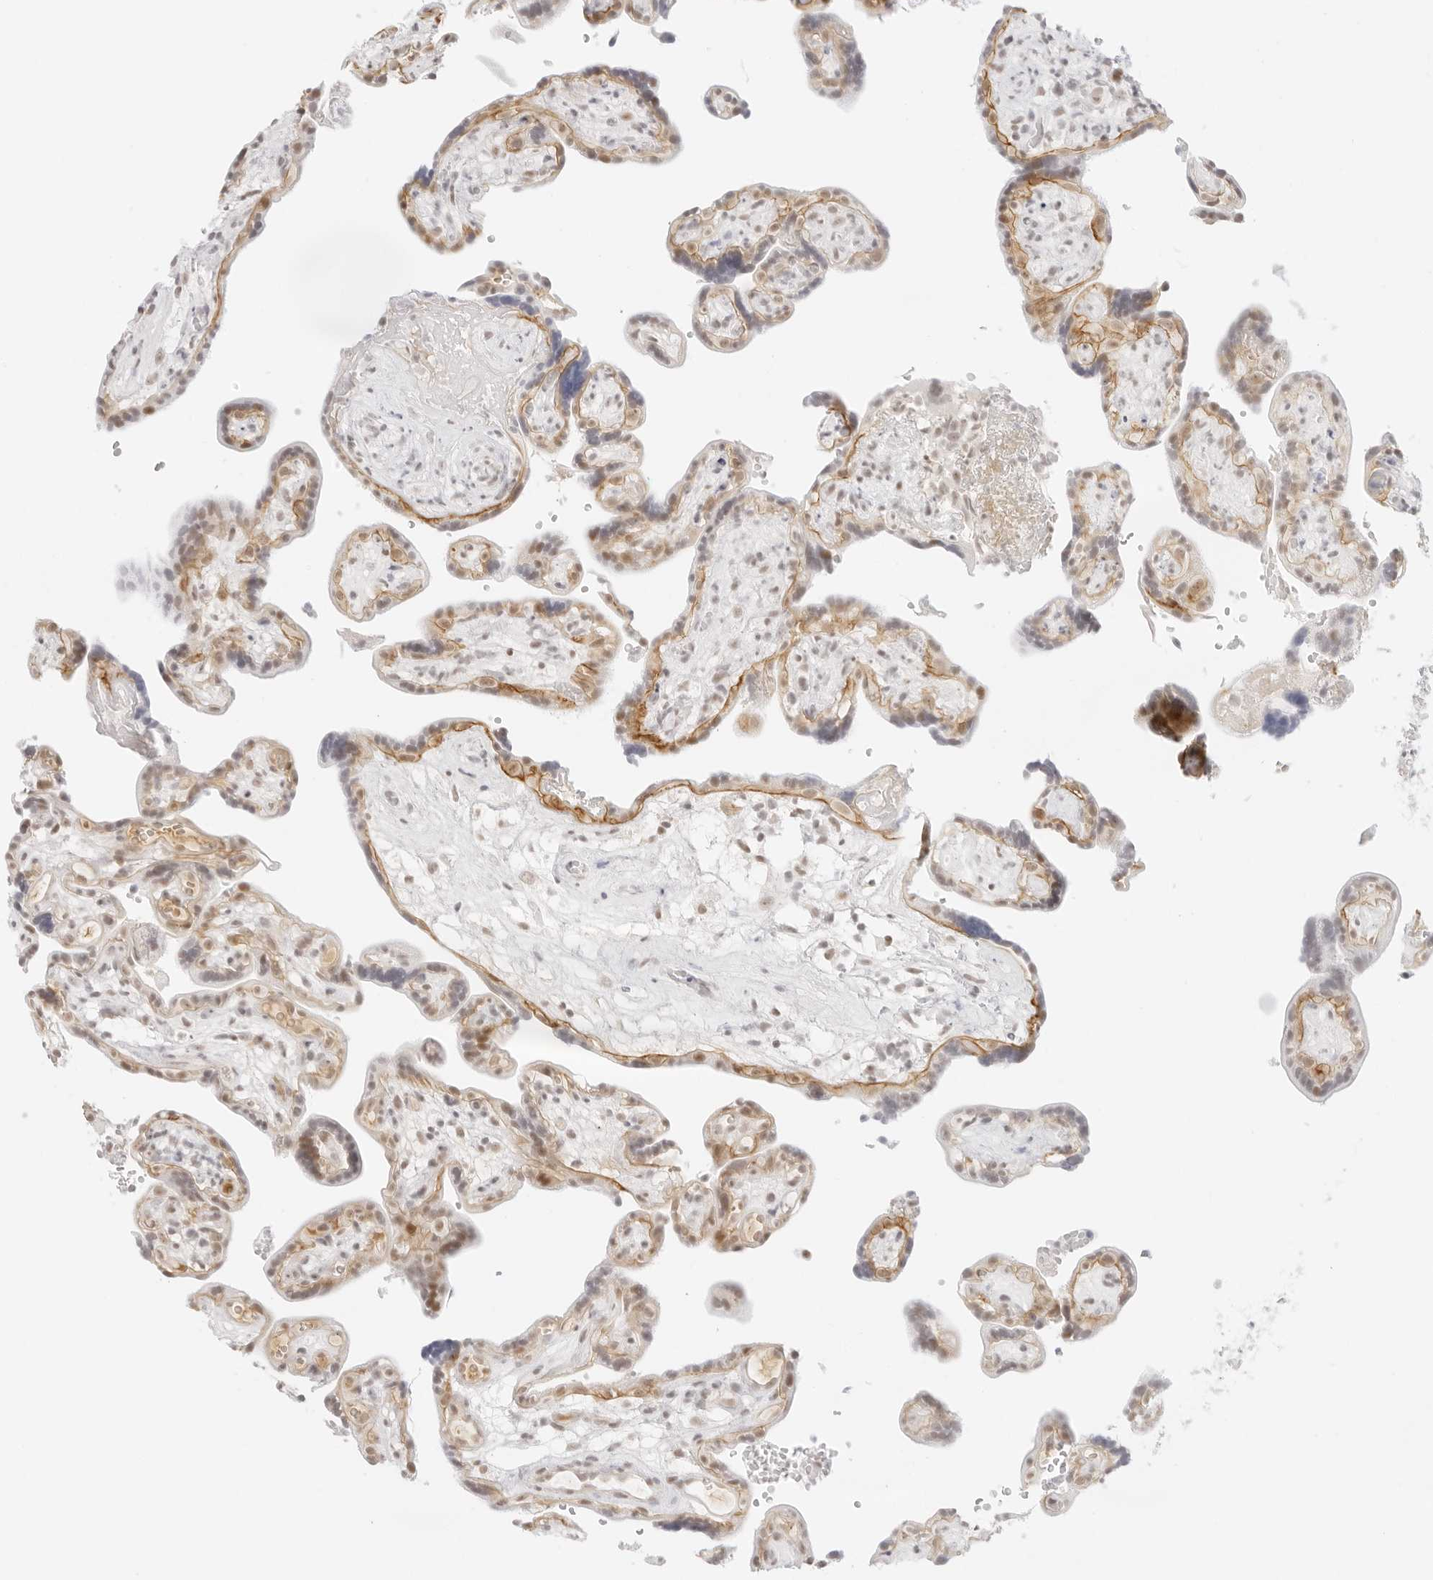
{"staining": {"intensity": "moderate", "quantity": ">75%", "location": "nuclear"}, "tissue": "placenta", "cell_type": "Decidual cells", "image_type": "normal", "snomed": [{"axis": "morphology", "description": "Normal tissue, NOS"}, {"axis": "topography", "description": "Placenta"}], "caption": "The micrograph demonstrates staining of unremarkable placenta, revealing moderate nuclear protein staining (brown color) within decidual cells.", "gene": "ITGA6", "patient": {"sex": "female", "age": 30}}